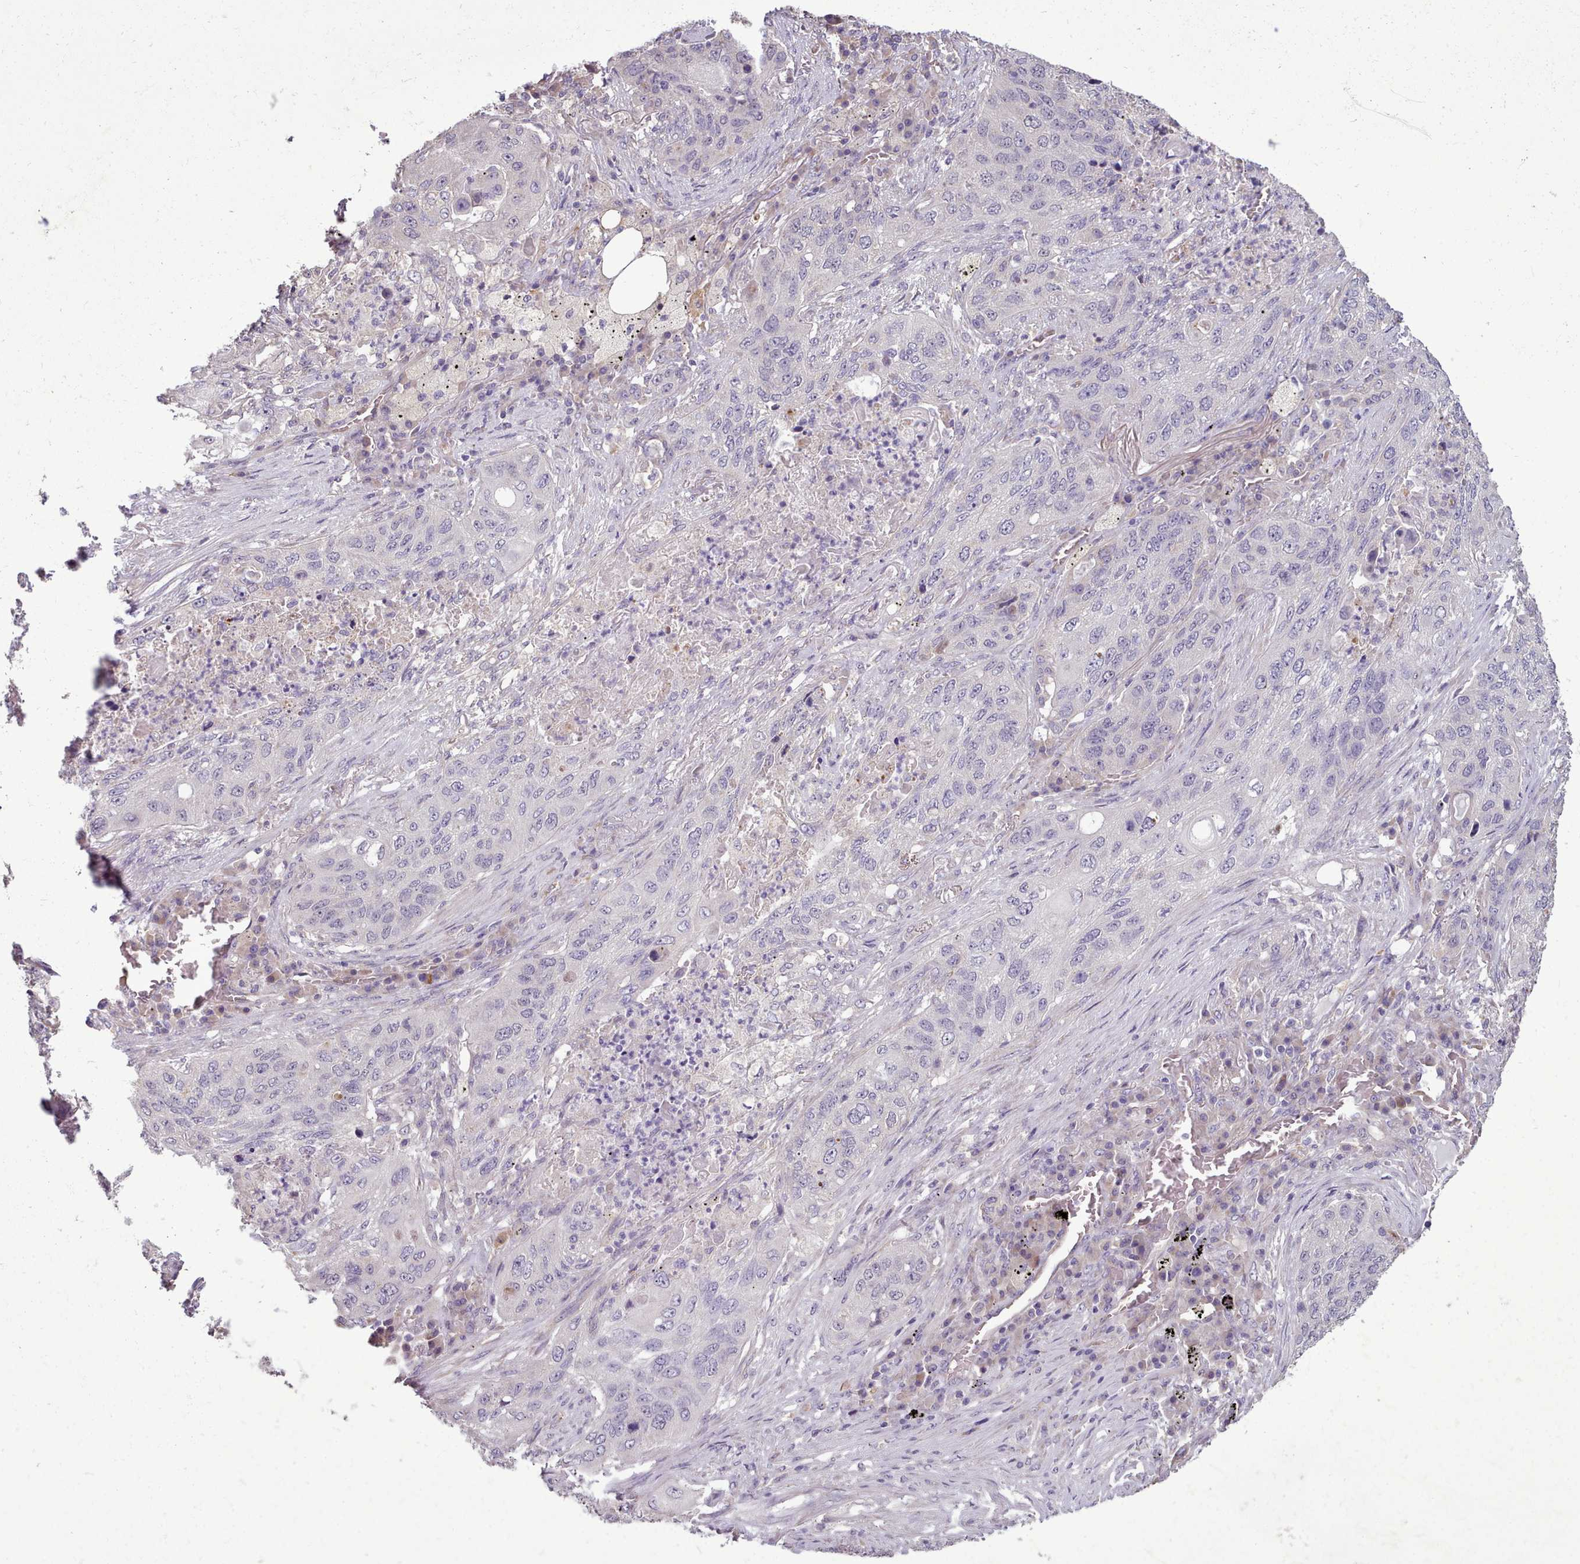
{"staining": {"intensity": "negative", "quantity": "none", "location": "none"}, "tissue": "lung cancer", "cell_type": "Tumor cells", "image_type": "cancer", "snomed": [{"axis": "morphology", "description": "Squamous cell carcinoma, NOS"}, {"axis": "topography", "description": "Lung"}], "caption": "High magnification brightfield microscopy of lung cancer (squamous cell carcinoma) stained with DAB (brown) and counterstained with hematoxylin (blue): tumor cells show no significant positivity.", "gene": "DPF1", "patient": {"sex": "female", "age": 63}}